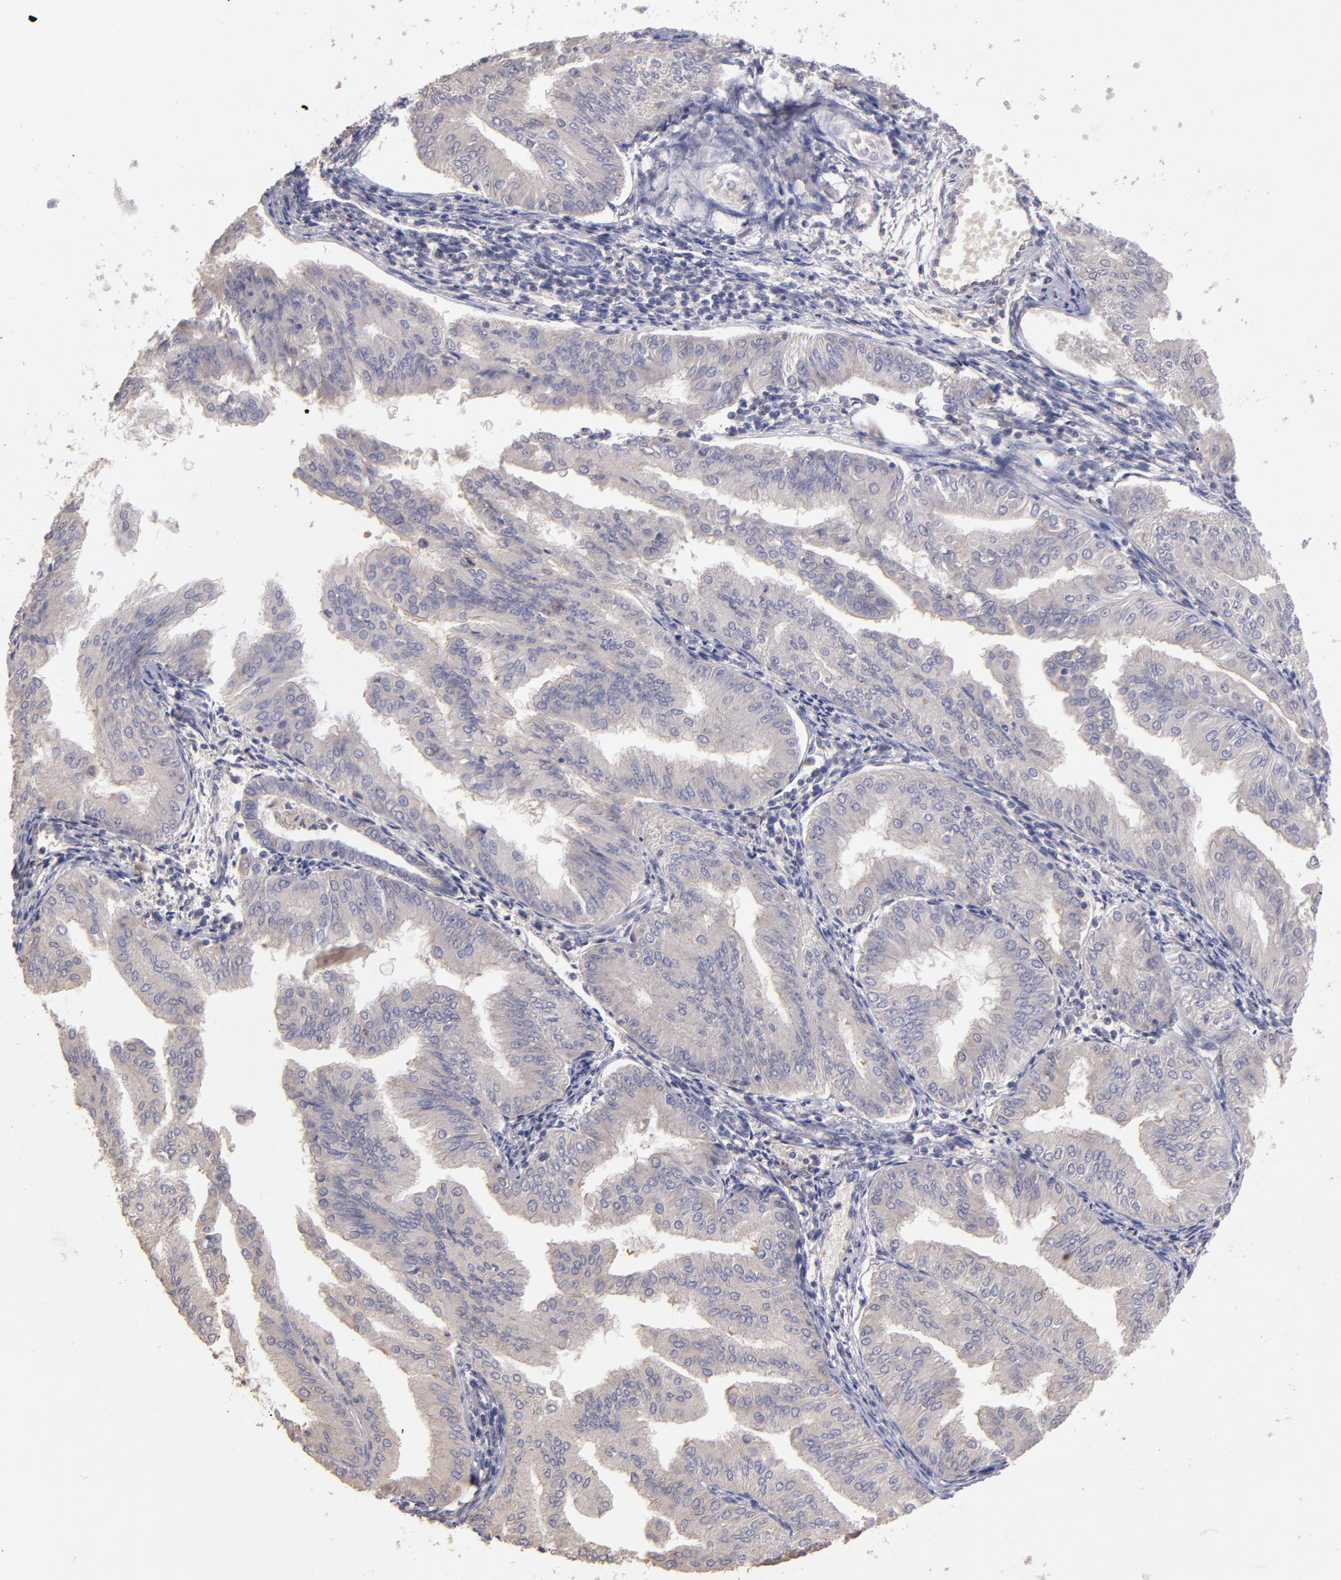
{"staining": {"intensity": "weak", "quantity": "<25%", "location": "cytoplasmic/membranous"}, "tissue": "endometrial cancer", "cell_type": "Tumor cells", "image_type": "cancer", "snomed": [{"axis": "morphology", "description": "Adenocarcinoma, NOS"}, {"axis": "topography", "description": "Endometrium"}], "caption": "This histopathology image is of endometrial adenocarcinoma stained with immunohistochemistry to label a protein in brown with the nuclei are counter-stained blue. There is no positivity in tumor cells. (DAB (3,3'-diaminobenzidine) immunohistochemistry, high magnification).", "gene": "GNAZ", "patient": {"sex": "female", "age": 53}}